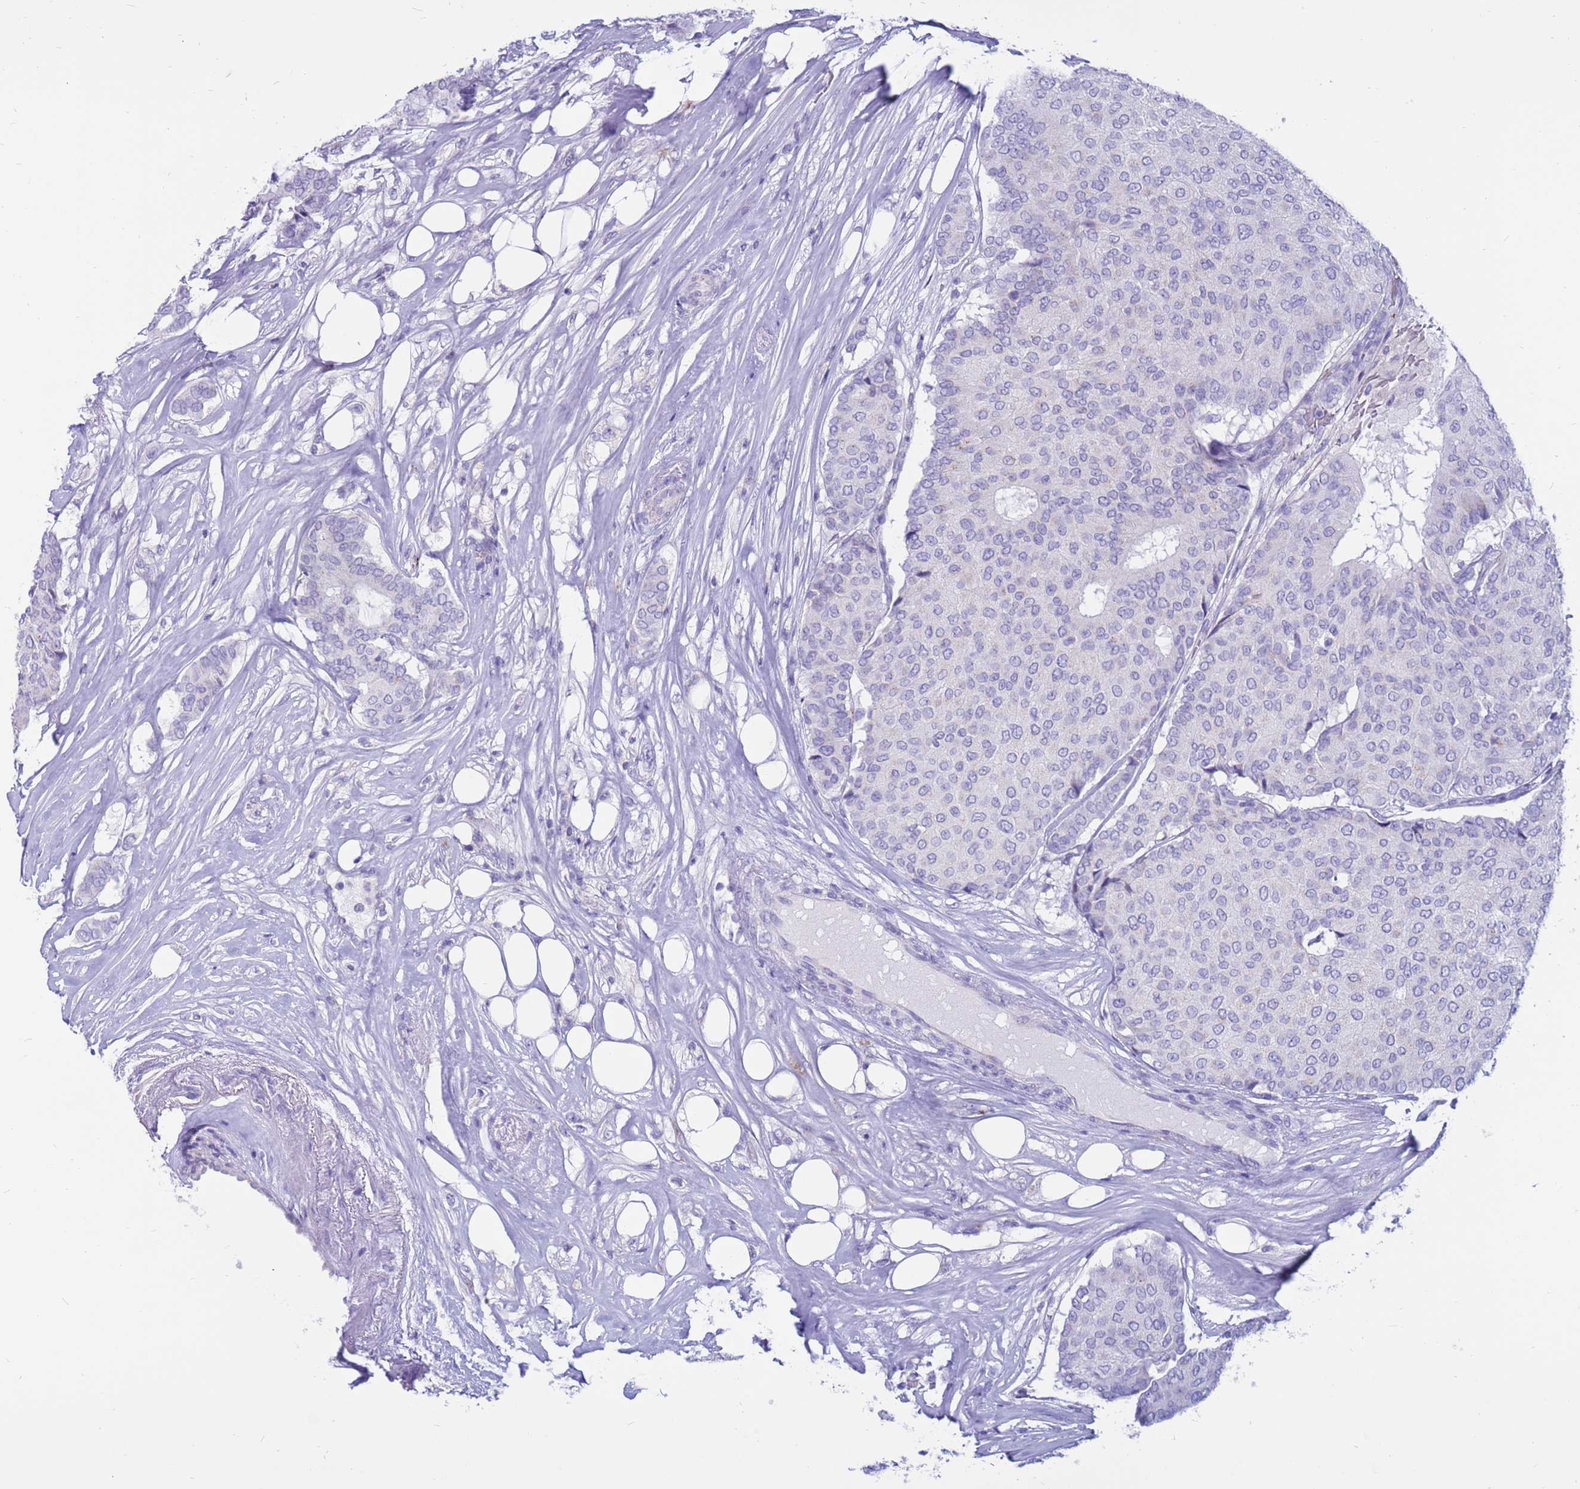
{"staining": {"intensity": "negative", "quantity": "none", "location": "none"}, "tissue": "breast cancer", "cell_type": "Tumor cells", "image_type": "cancer", "snomed": [{"axis": "morphology", "description": "Duct carcinoma"}, {"axis": "topography", "description": "Breast"}], "caption": "Intraductal carcinoma (breast) stained for a protein using IHC exhibits no expression tumor cells.", "gene": "PDE10A", "patient": {"sex": "female", "age": 75}}